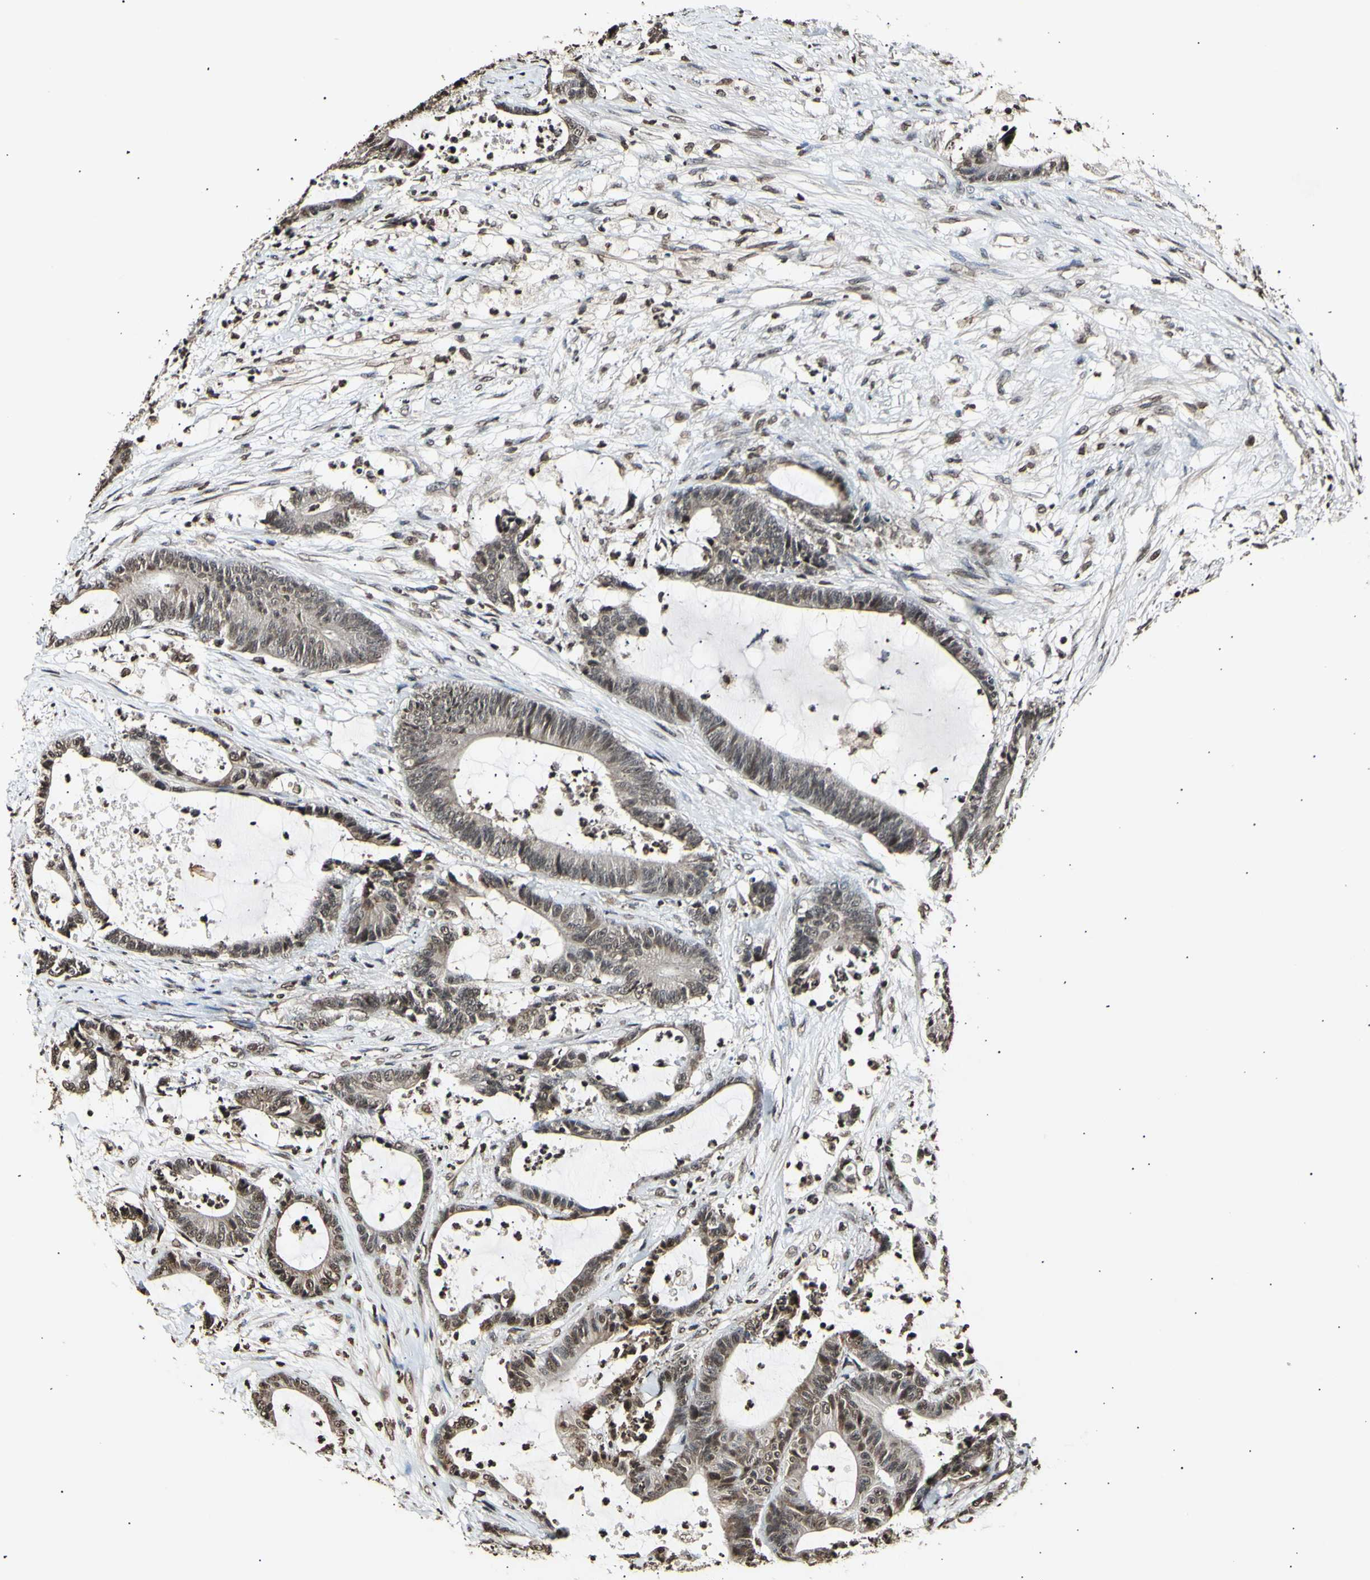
{"staining": {"intensity": "moderate", "quantity": ">75%", "location": "cytoplasmic/membranous,nuclear"}, "tissue": "colorectal cancer", "cell_type": "Tumor cells", "image_type": "cancer", "snomed": [{"axis": "morphology", "description": "Adenocarcinoma, NOS"}, {"axis": "topography", "description": "Colon"}], "caption": "DAB immunohistochemical staining of human adenocarcinoma (colorectal) demonstrates moderate cytoplasmic/membranous and nuclear protein staining in approximately >75% of tumor cells.", "gene": "ANAPC7", "patient": {"sex": "female", "age": 84}}